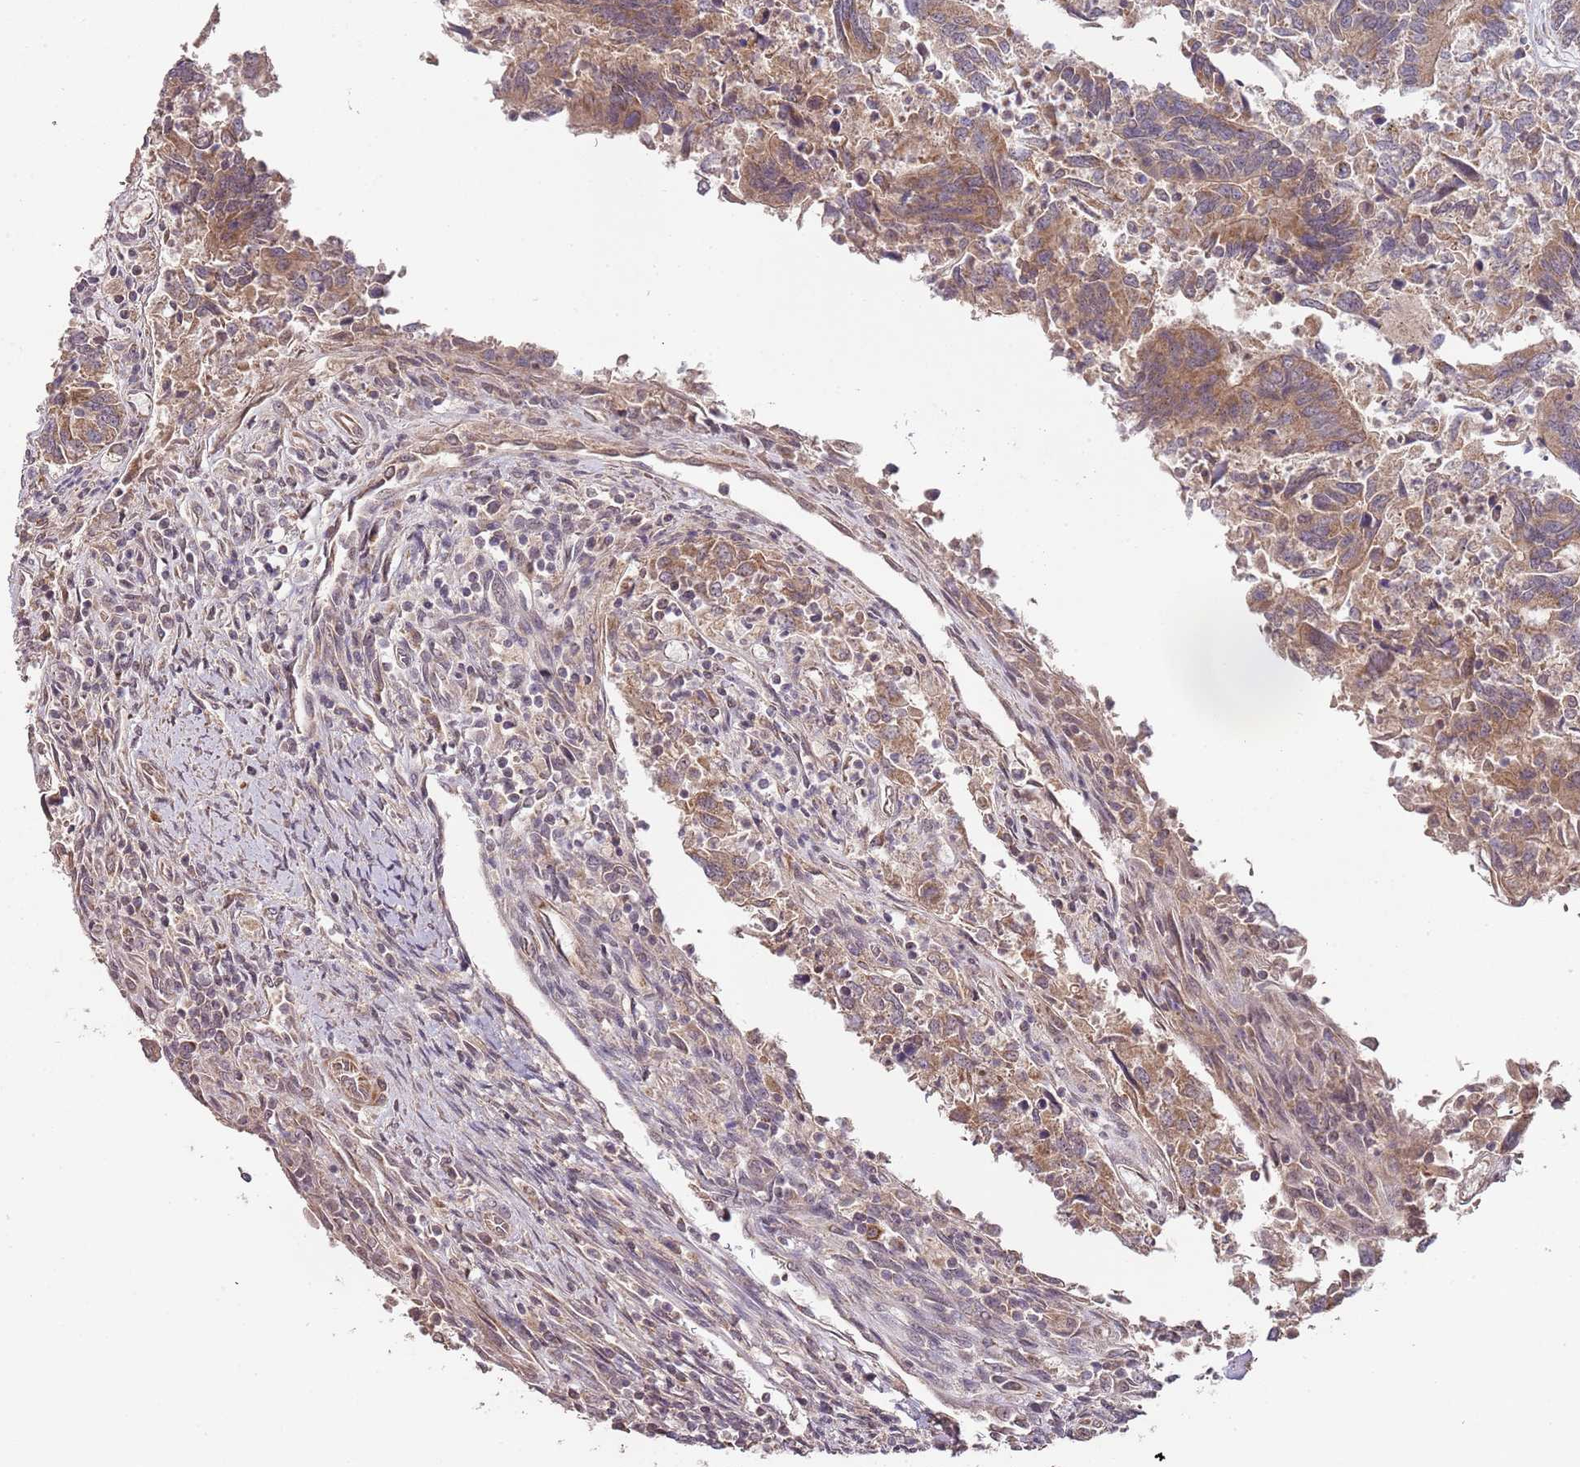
{"staining": {"intensity": "moderate", "quantity": ">75%", "location": "cytoplasmic/membranous"}, "tissue": "colorectal cancer", "cell_type": "Tumor cells", "image_type": "cancer", "snomed": [{"axis": "morphology", "description": "Adenocarcinoma, NOS"}, {"axis": "topography", "description": "Colon"}], "caption": "Colorectal cancer (adenocarcinoma) was stained to show a protein in brown. There is medium levels of moderate cytoplasmic/membranous positivity in about >75% of tumor cells.", "gene": "LIN37", "patient": {"sex": "female", "age": 67}}